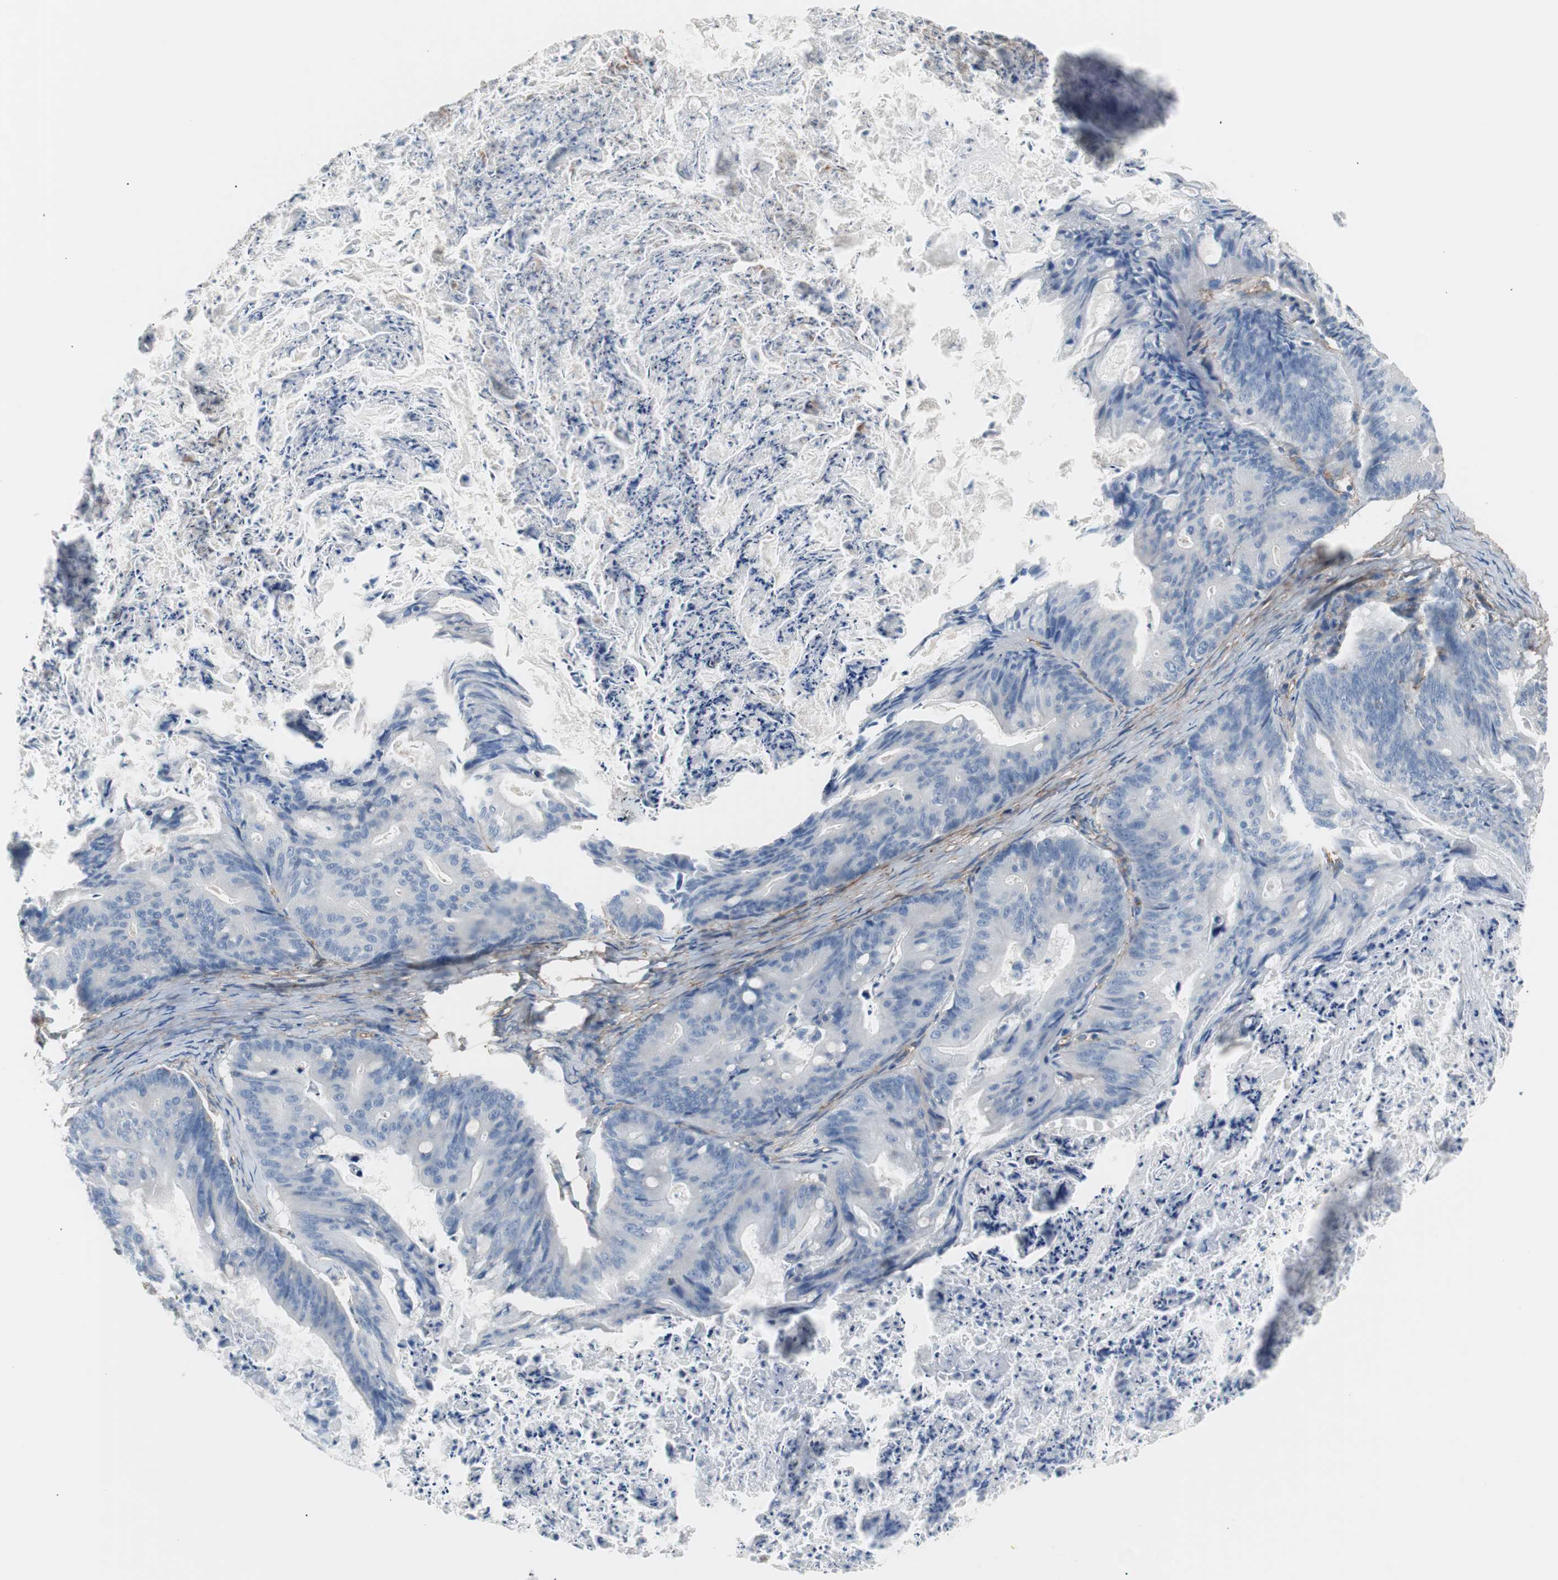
{"staining": {"intensity": "negative", "quantity": "none", "location": "none"}, "tissue": "ovarian cancer", "cell_type": "Tumor cells", "image_type": "cancer", "snomed": [{"axis": "morphology", "description": "Cystadenocarcinoma, mucinous, NOS"}, {"axis": "topography", "description": "Ovary"}], "caption": "This is an IHC photomicrograph of ovarian cancer. There is no expression in tumor cells.", "gene": "CD81", "patient": {"sex": "female", "age": 36}}